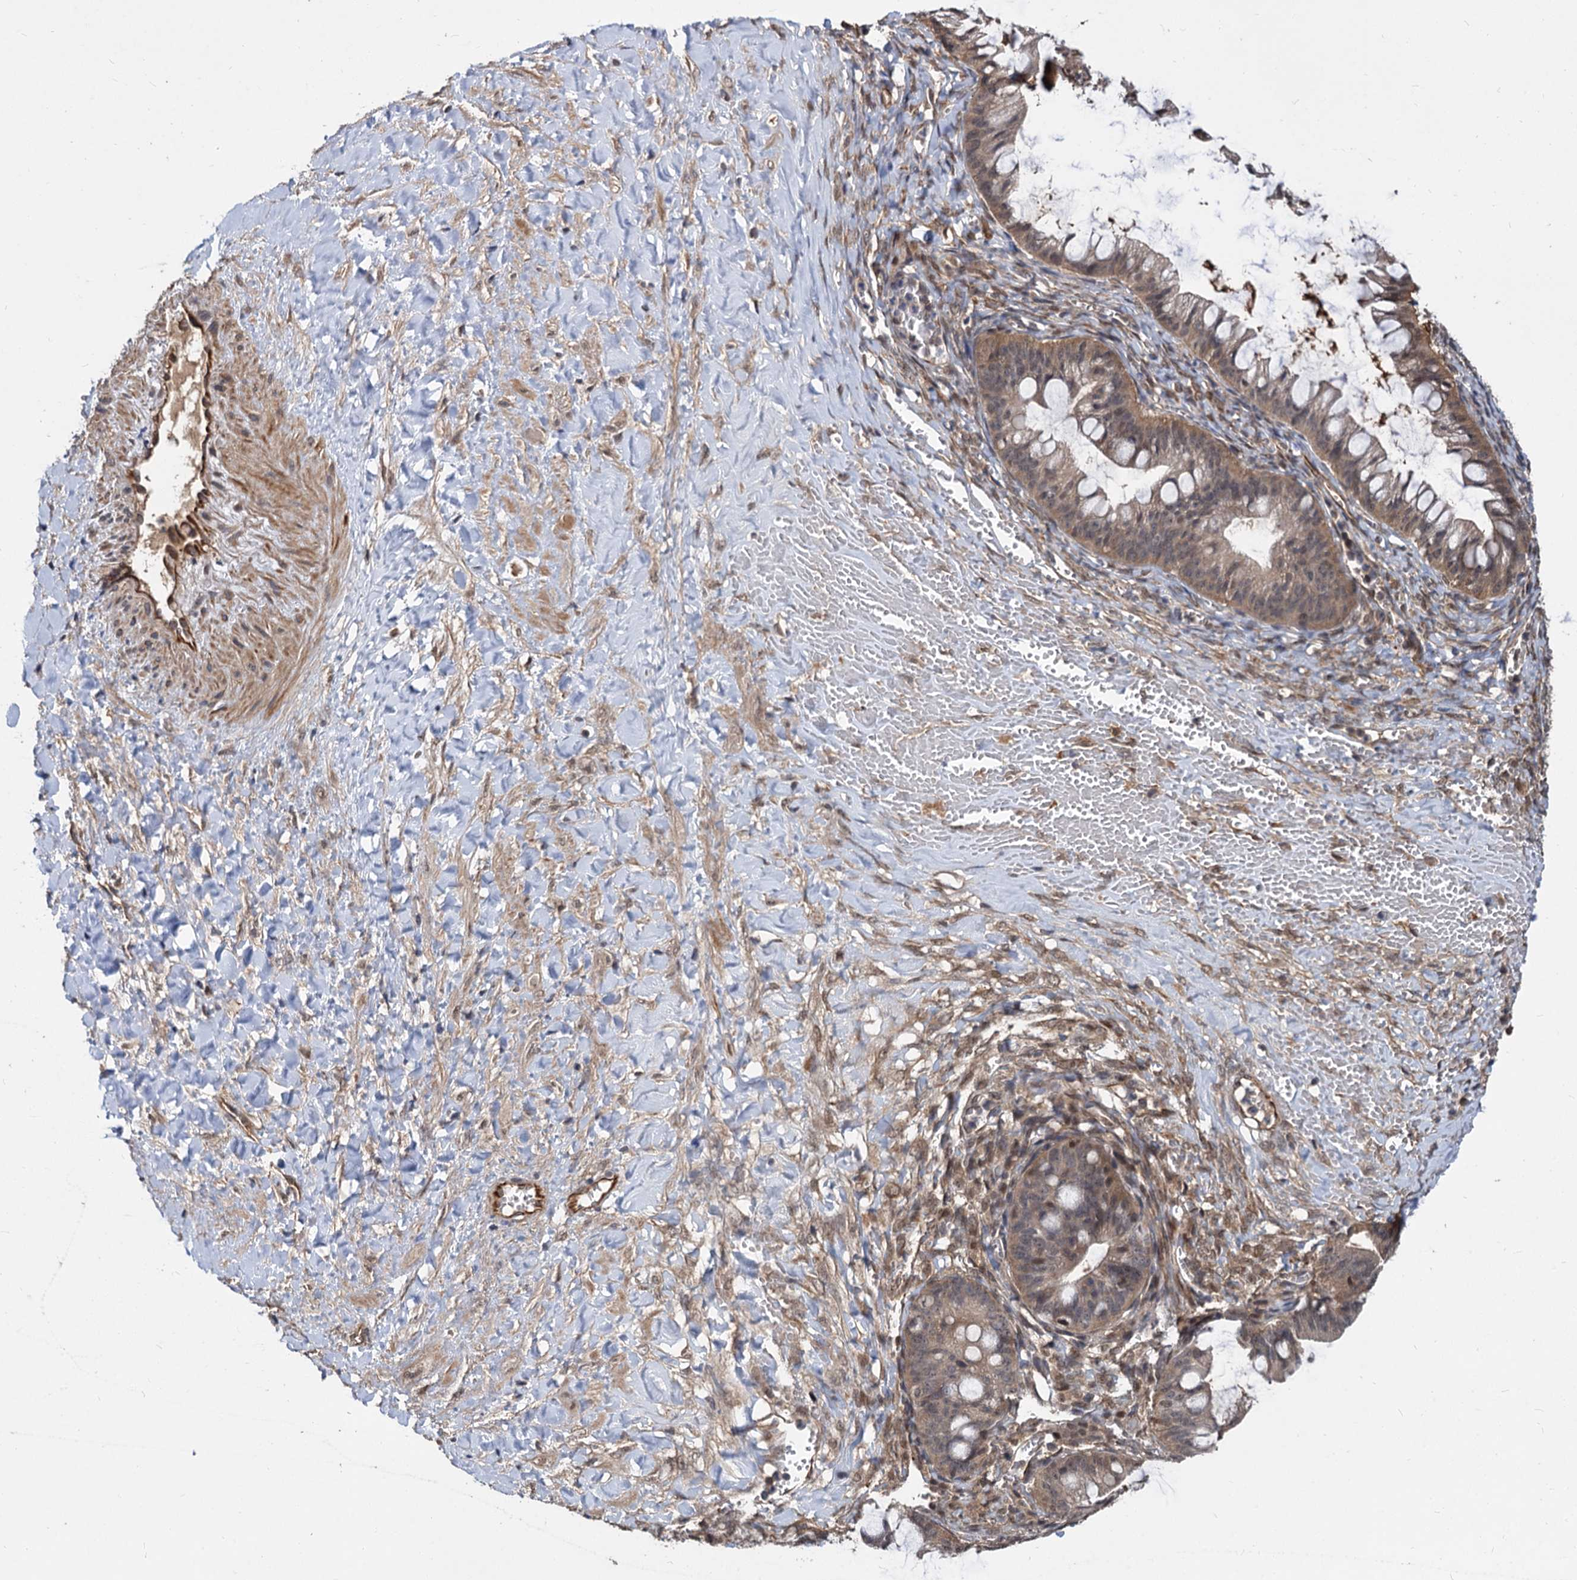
{"staining": {"intensity": "weak", "quantity": ">75%", "location": "cytoplasmic/membranous"}, "tissue": "ovarian cancer", "cell_type": "Tumor cells", "image_type": "cancer", "snomed": [{"axis": "morphology", "description": "Cystadenocarcinoma, mucinous, NOS"}, {"axis": "topography", "description": "Ovary"}], "caption": "This photomicrograph shows mucinous cystadenocarcinoma (ovarian) stained with IHC to label a protein in brown. The cytoplasmic/membranous of tumor cells show weak positivity for the protein. Nuclei are counter-stained blue.", "gene": "PSMD4", "patient": {"sex": "female", "age": 73}}